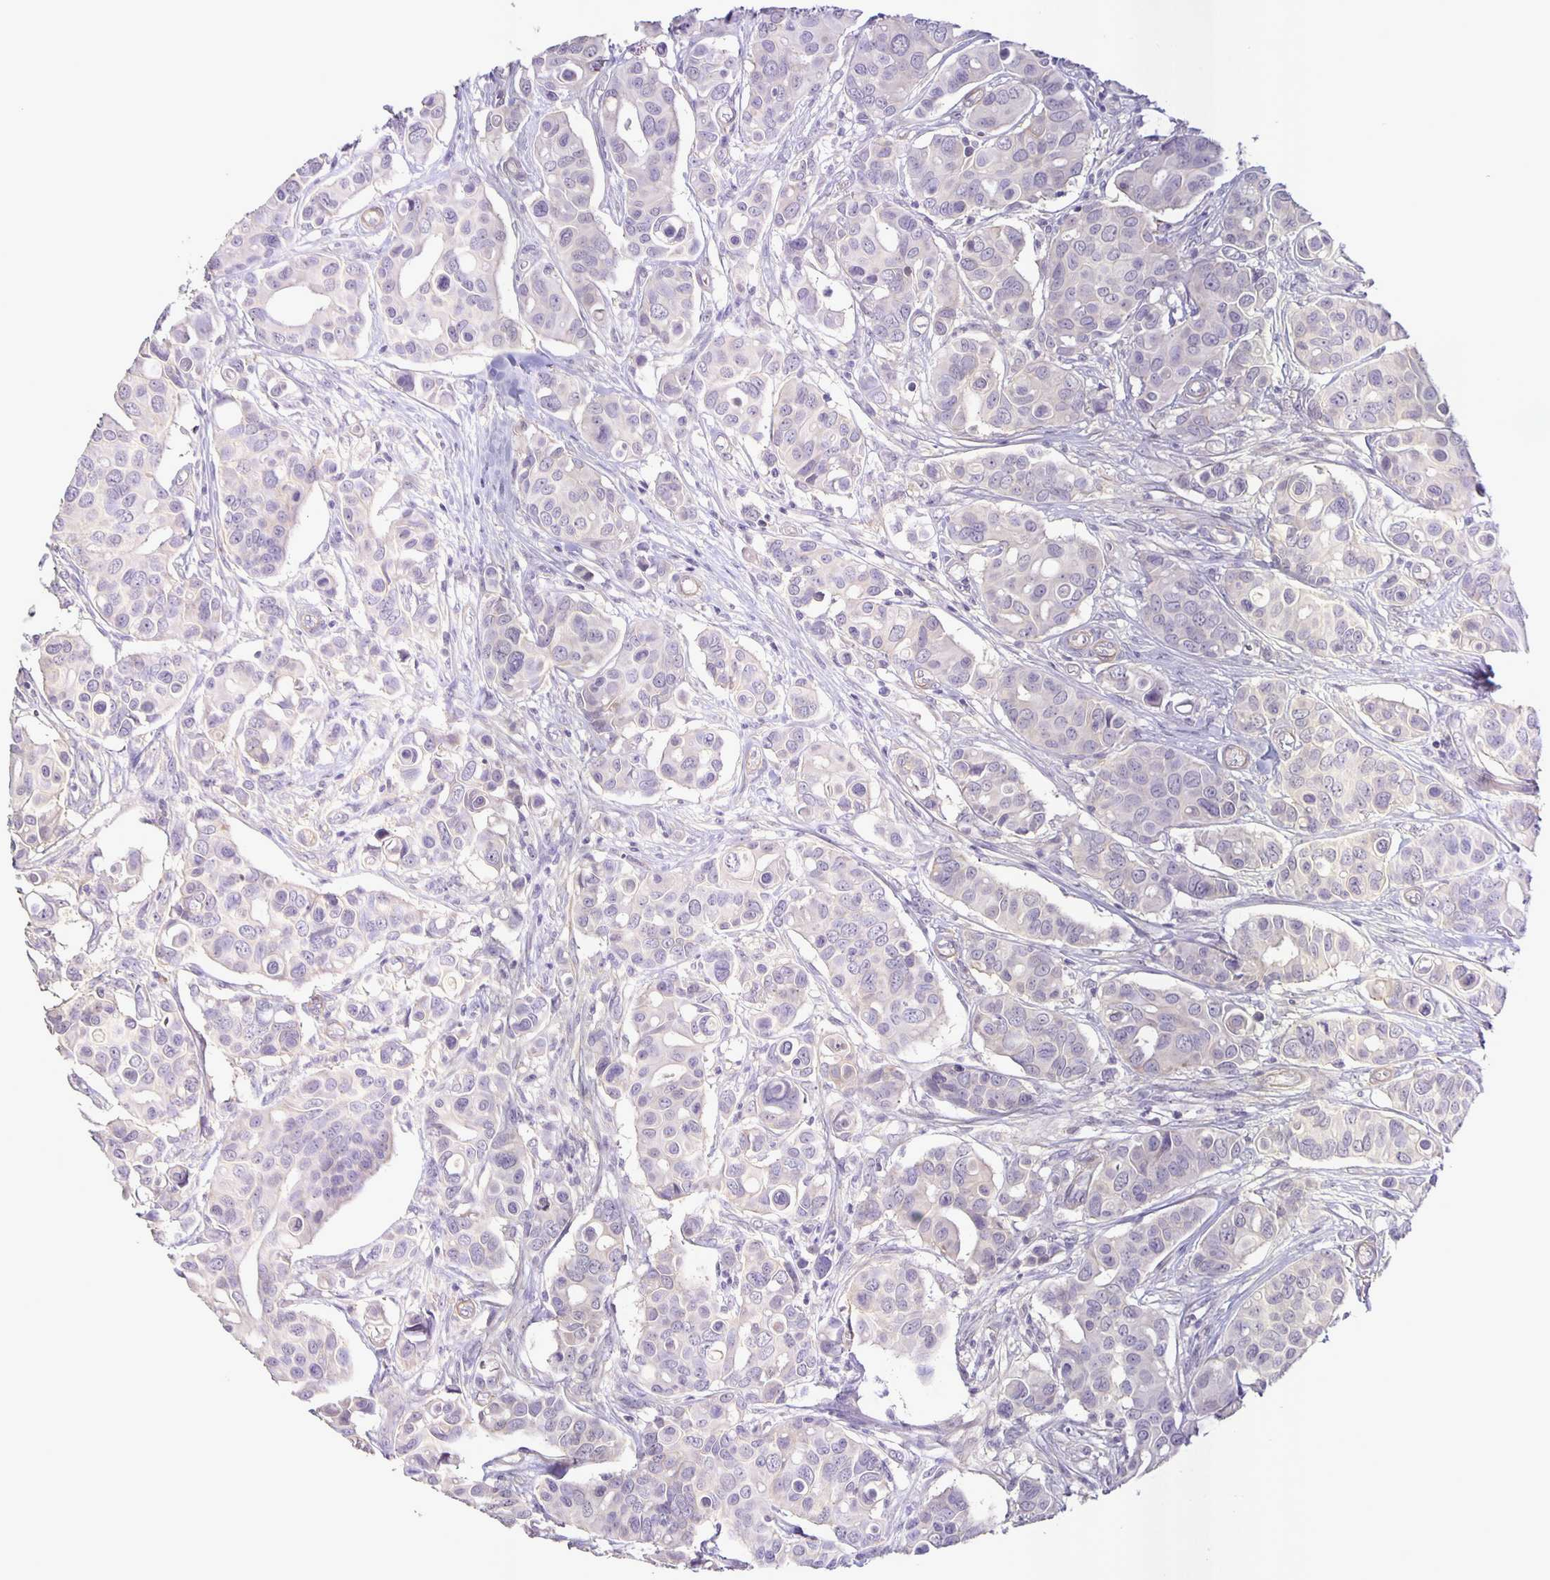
{"staining": {"intensity": "negative", "quantity": "none", "location": "none"}, "tissue": "breast cancer", "cell_type": "Tumor cells", "image_type": "cancer", "snomed": [{"axis": "morphology", "description": "Normal tissue, NOS"}, {"axis": "morphology", "description": "Duct carcinoma"}, {"axis": "topography", "description": "Skin"}, {"axis": "topography", "description": "Breast"}], "caption": "IHC of breast cancer (invasive ductal carcinoma) reveals no expression in tumor cells.", "gene": "SRCIN1", "patient": {"sex": "female", "age": 54}}